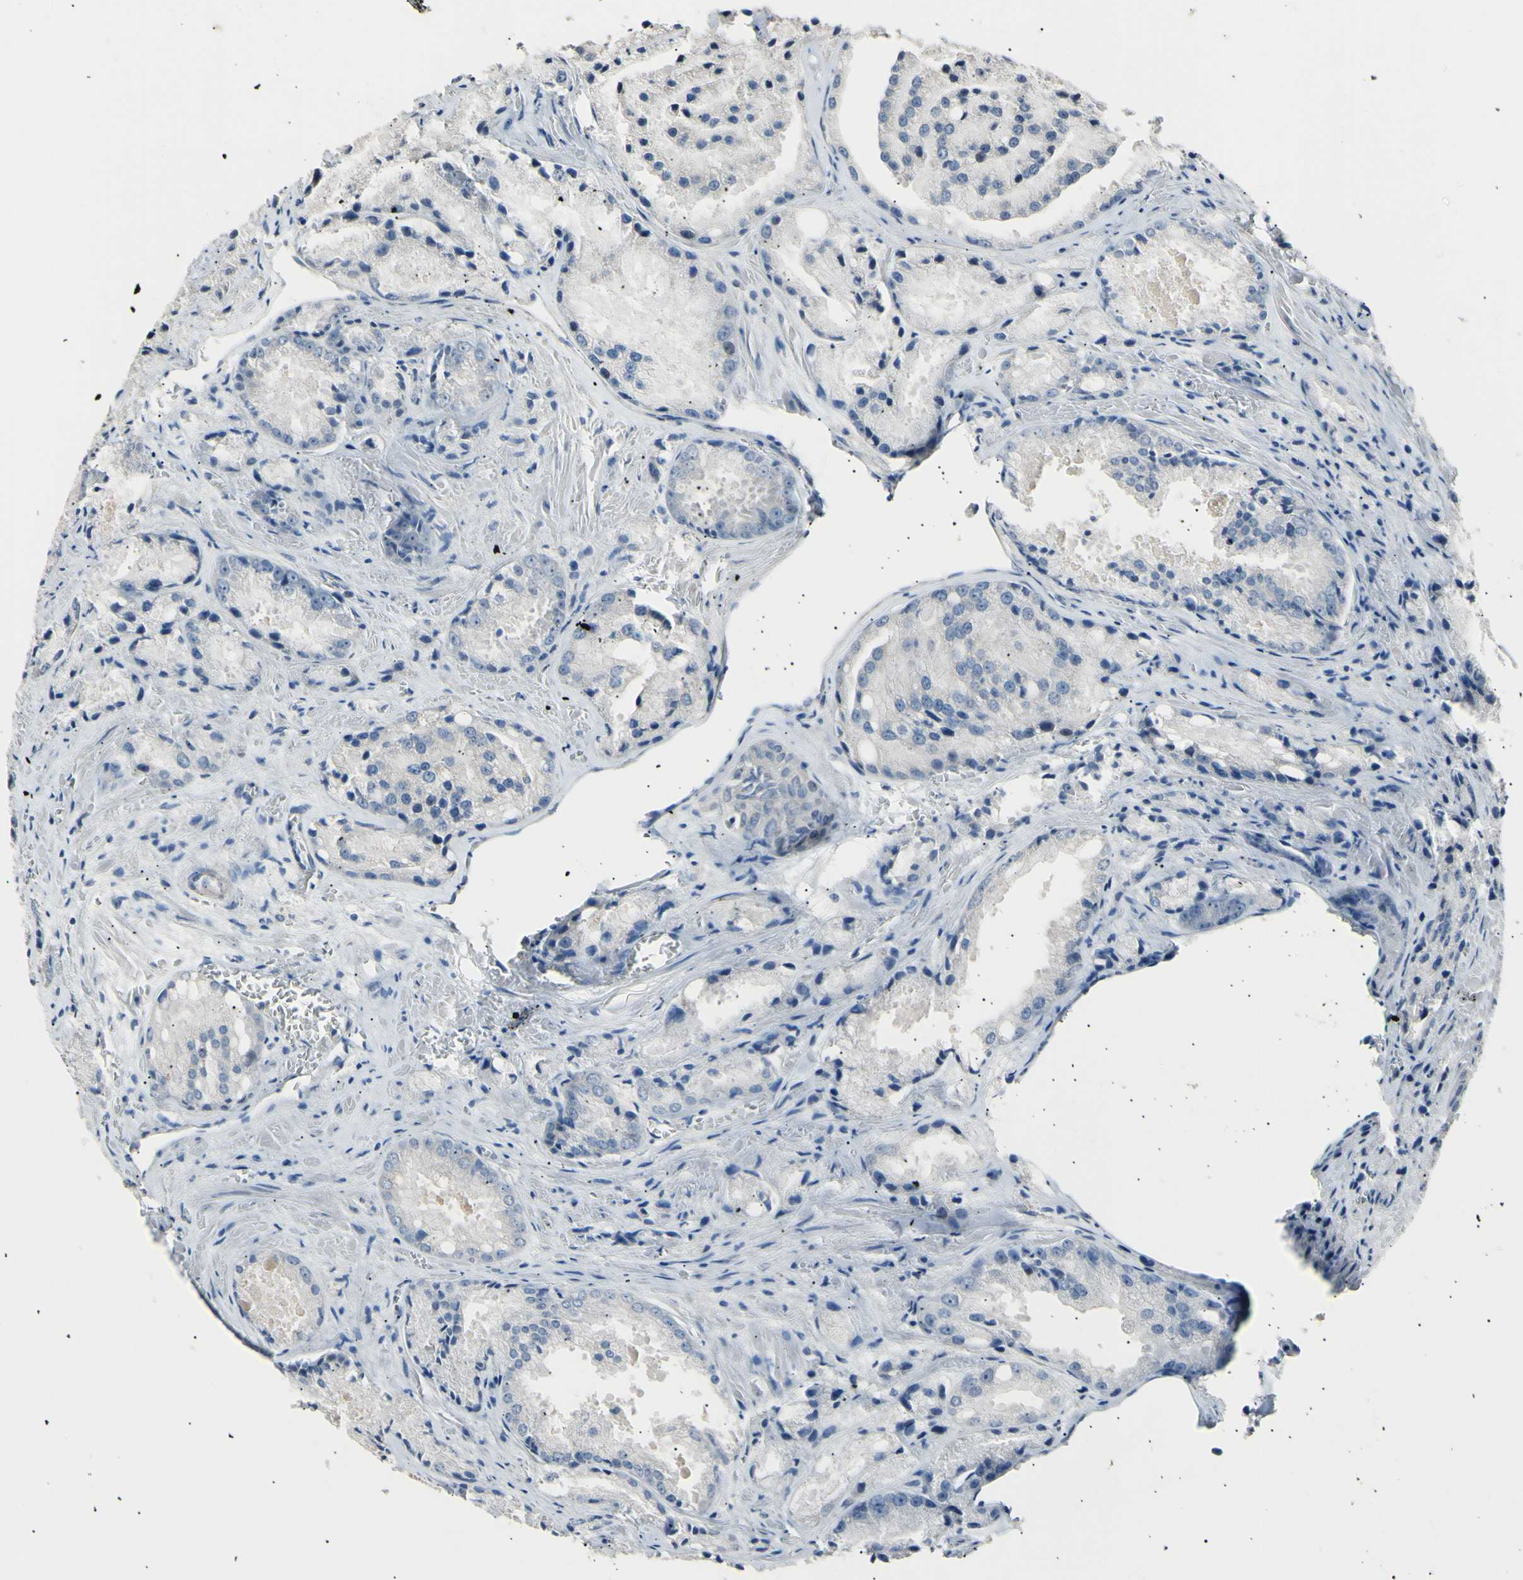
{"staining": {"intensity": "negative", "quantity": "none", "location": "none"}, "tissue": "prostate cancer", "cell_type": "Tumor cells", "image_type": "cancer", "snomed": [{"axis": "morphology", "description": "Adenocarcinoma, Low grade"}, {"axis": "topography", "description": "Prostate"}], "caption": "Prostate cancer (adenocarcinoma (low-grade)) was stained to show a protein in brown. There is no significant staining in tumor cells.", "gene": "LDLR", "patient": {"sex": "male", "age": 64}}